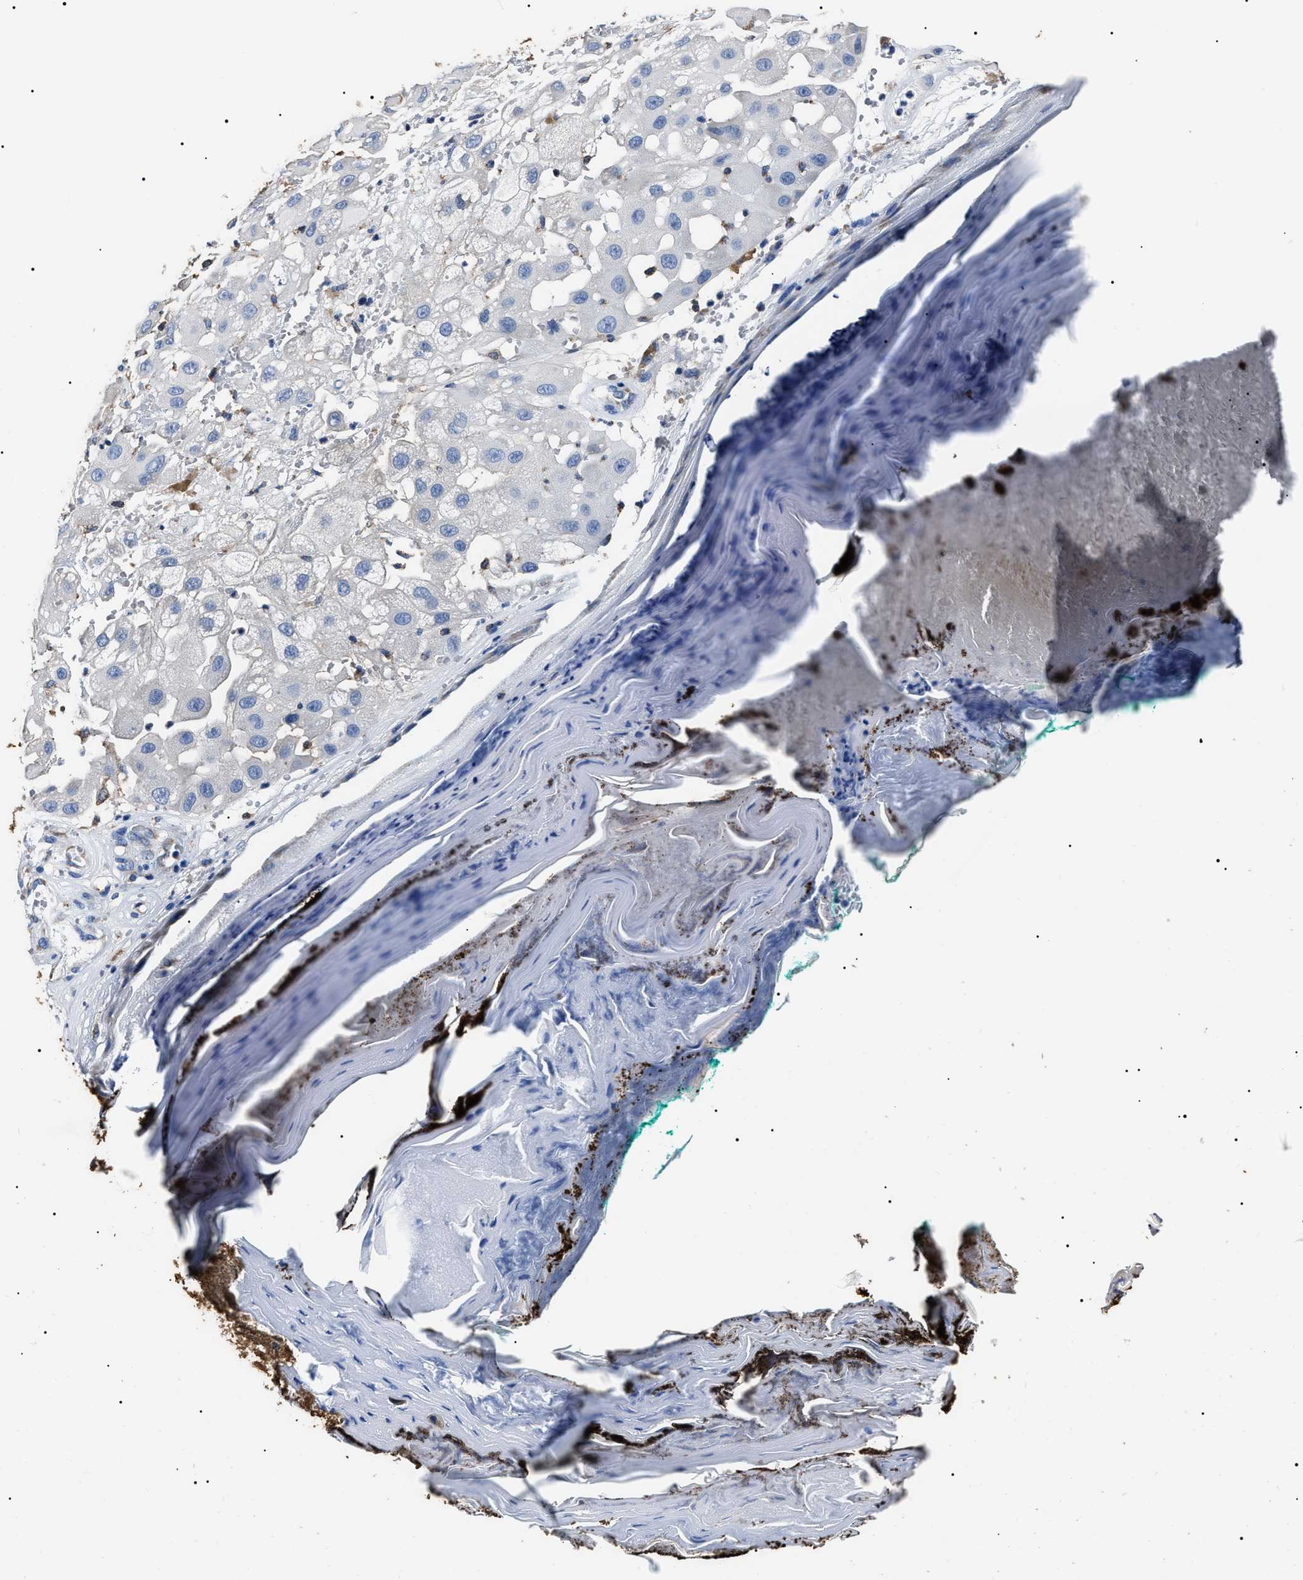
{"staining": {"intensity": "negative", "quantity": "none", "location": "none"}, "tissue": "melanoma", "cell_type": "Tumor cells", "image_type": "cancer", "snomed": [{"axis": "morphology", "description": "Malignant melanoma, NOS"}, {"axis": "topography", "description": "Skin"}], "caption": "Tumor cells show no significant positivity in malignant melanoma. (Immunohistochemistry, brightfield microscopy, high magnification).", "gene": "ALDH1A1", "patient": {"sex": "female", "age": 81}}